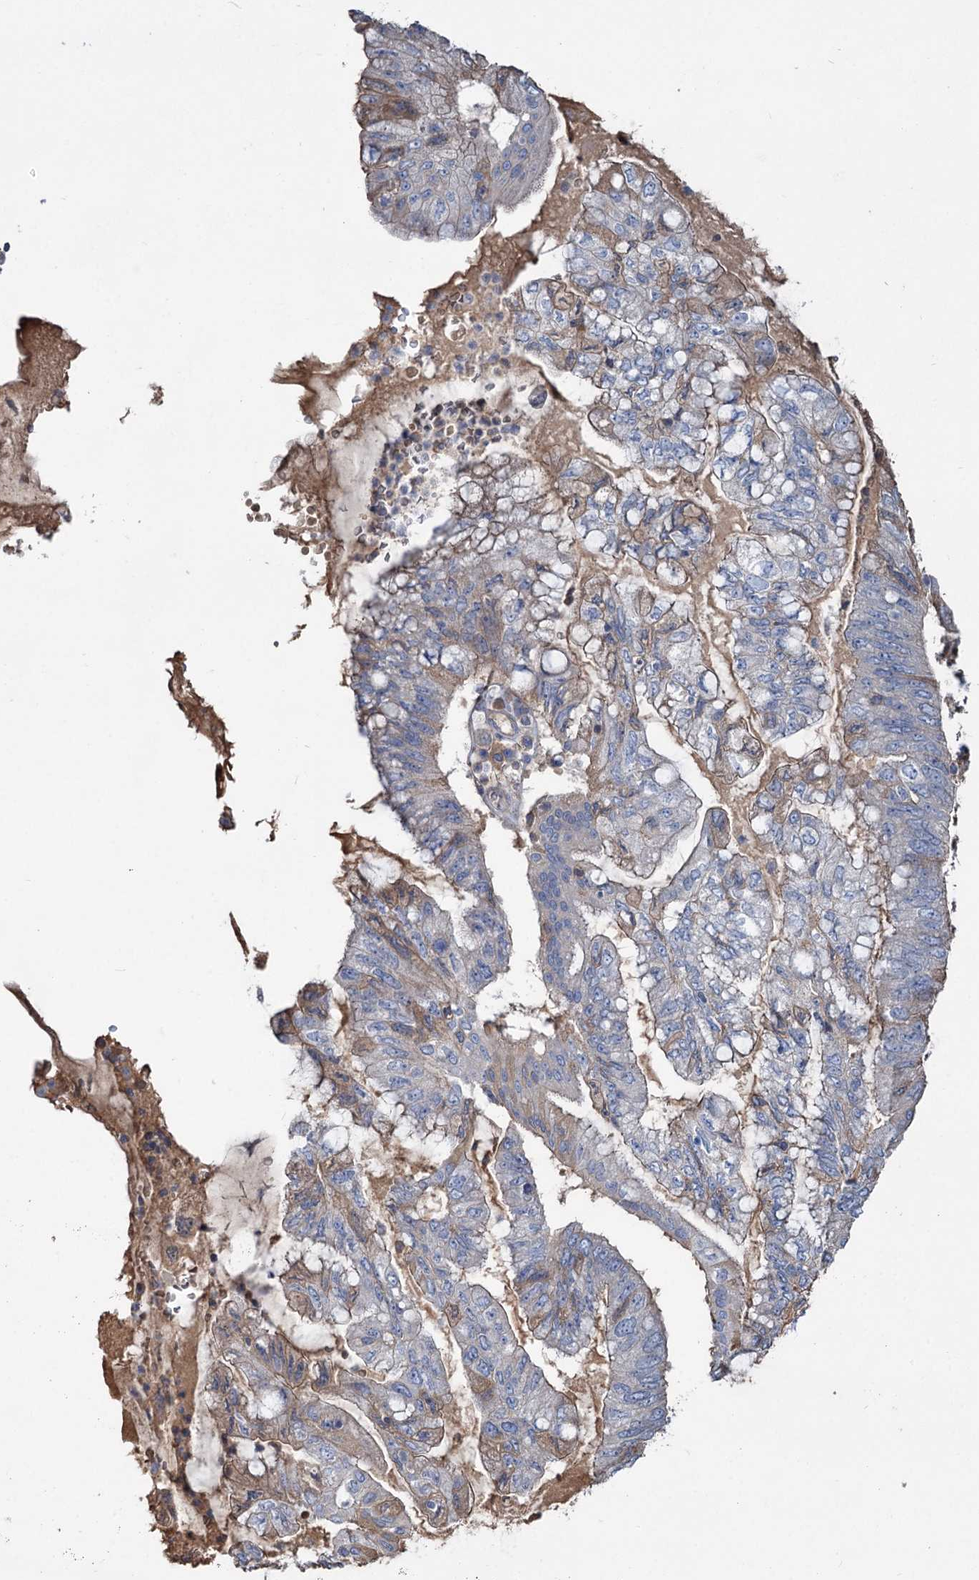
{"staining": {"intensity": "weak", "quantity": "<25%", "location": "cytoplasmic/membranous"}, "tissue": "pancreatic cancer", "cell_type": "Tumor cells", "image_type": "cancer", "snomed": [{"axis": "morphology", "description": "Adenocarcinoma, NOS"}, {"axis": "topography", "description": "Pancreas"}], "caption": "Immunohistochemistry photomicrograph of neoplastic tissue: pancreatic adenocarcinoma stained with DAB displays no significant protein staining in tumor cells.", "gene": "URAD", "patient": {"sex": "female", "age": 73}}